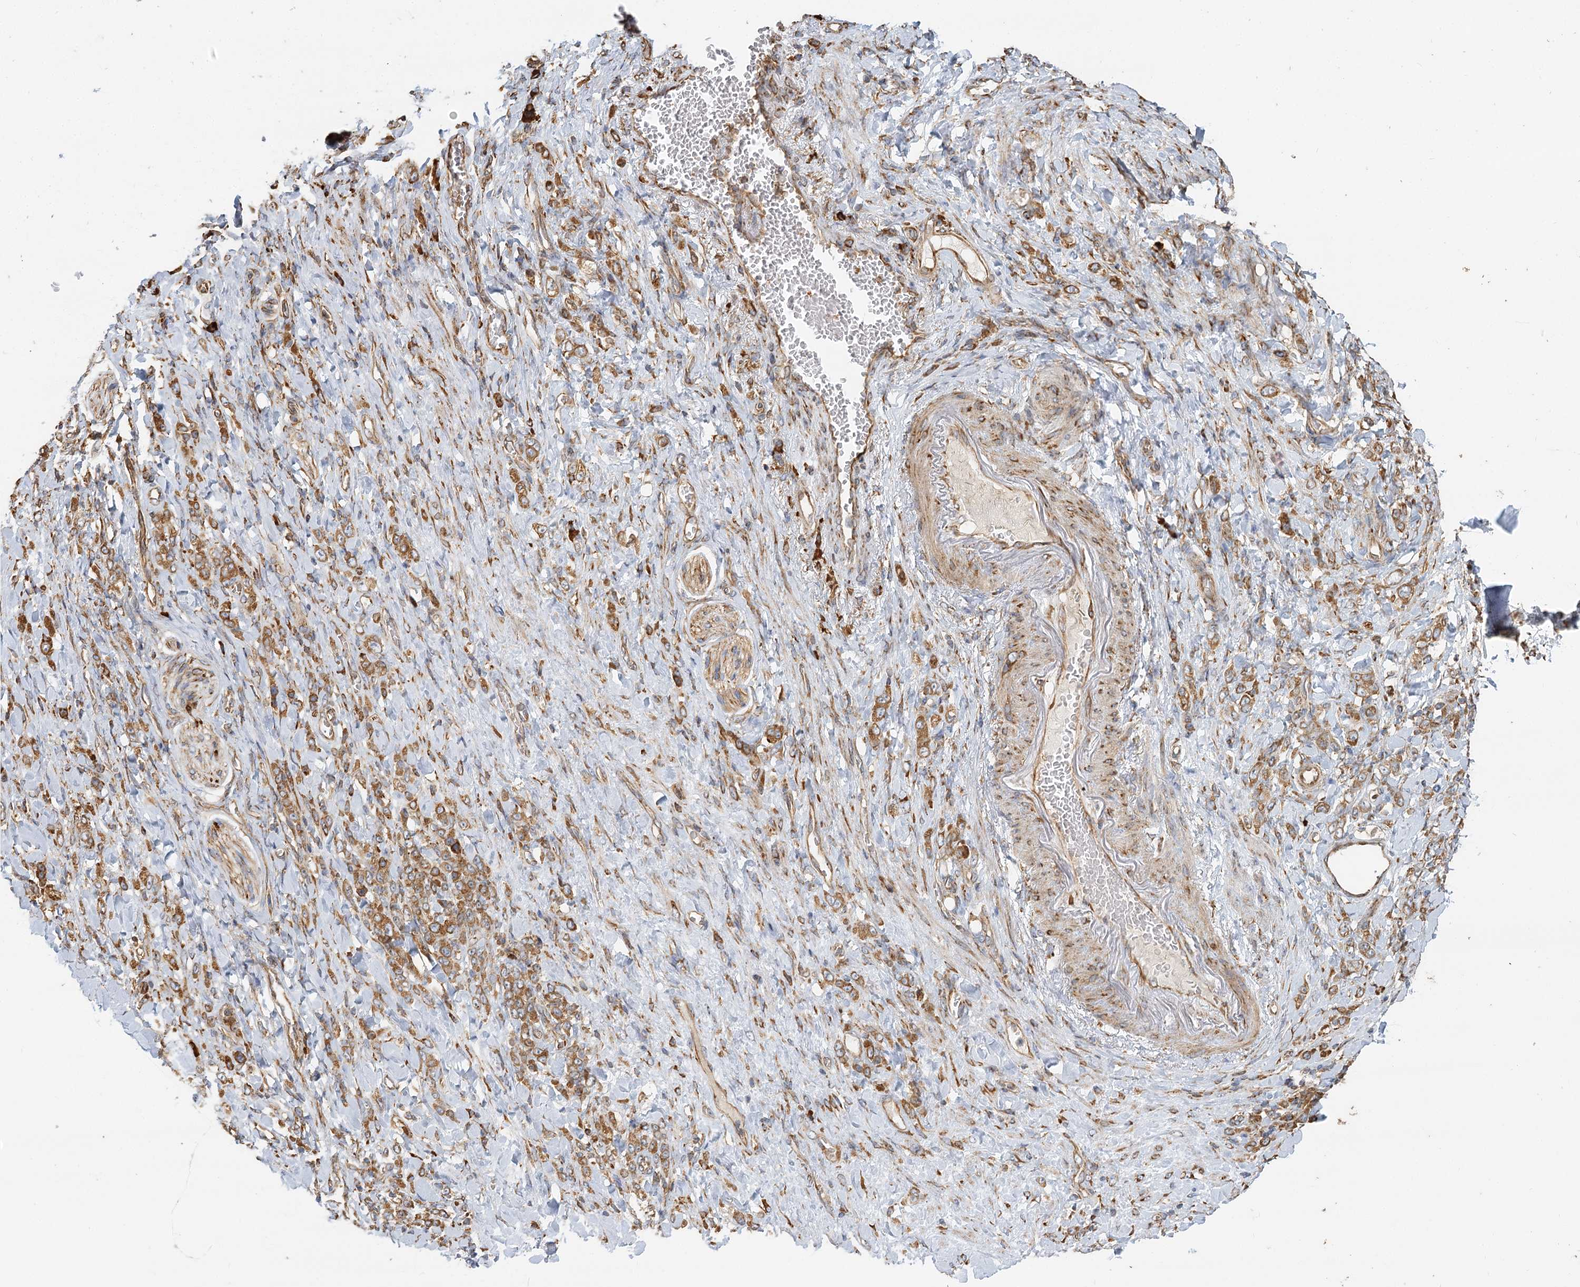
{"staining": {"intensity": "moderate", "quantity": ">75%", "location": "cytoplasmic/membranous"}, "tissue": "stomach cancer", "cell_type": "Tumor cells", "image_type": "cancer", "snomed": [{"axis": "morphology", "description": "Normal tissue, NOS"}, {"axis": "morphology", "description": "Adenocarcinoma, NOS"}, {"axis": "topography", "description": "Stomach"}], "caption": "Tumor cells reveal medium levels of moderate cytoplasmic/membranous positivity in approximately >75% of cells in human stomach cancer.", "gene": "TAS1R1", "patient": {"sex": "male", "age": 82}}